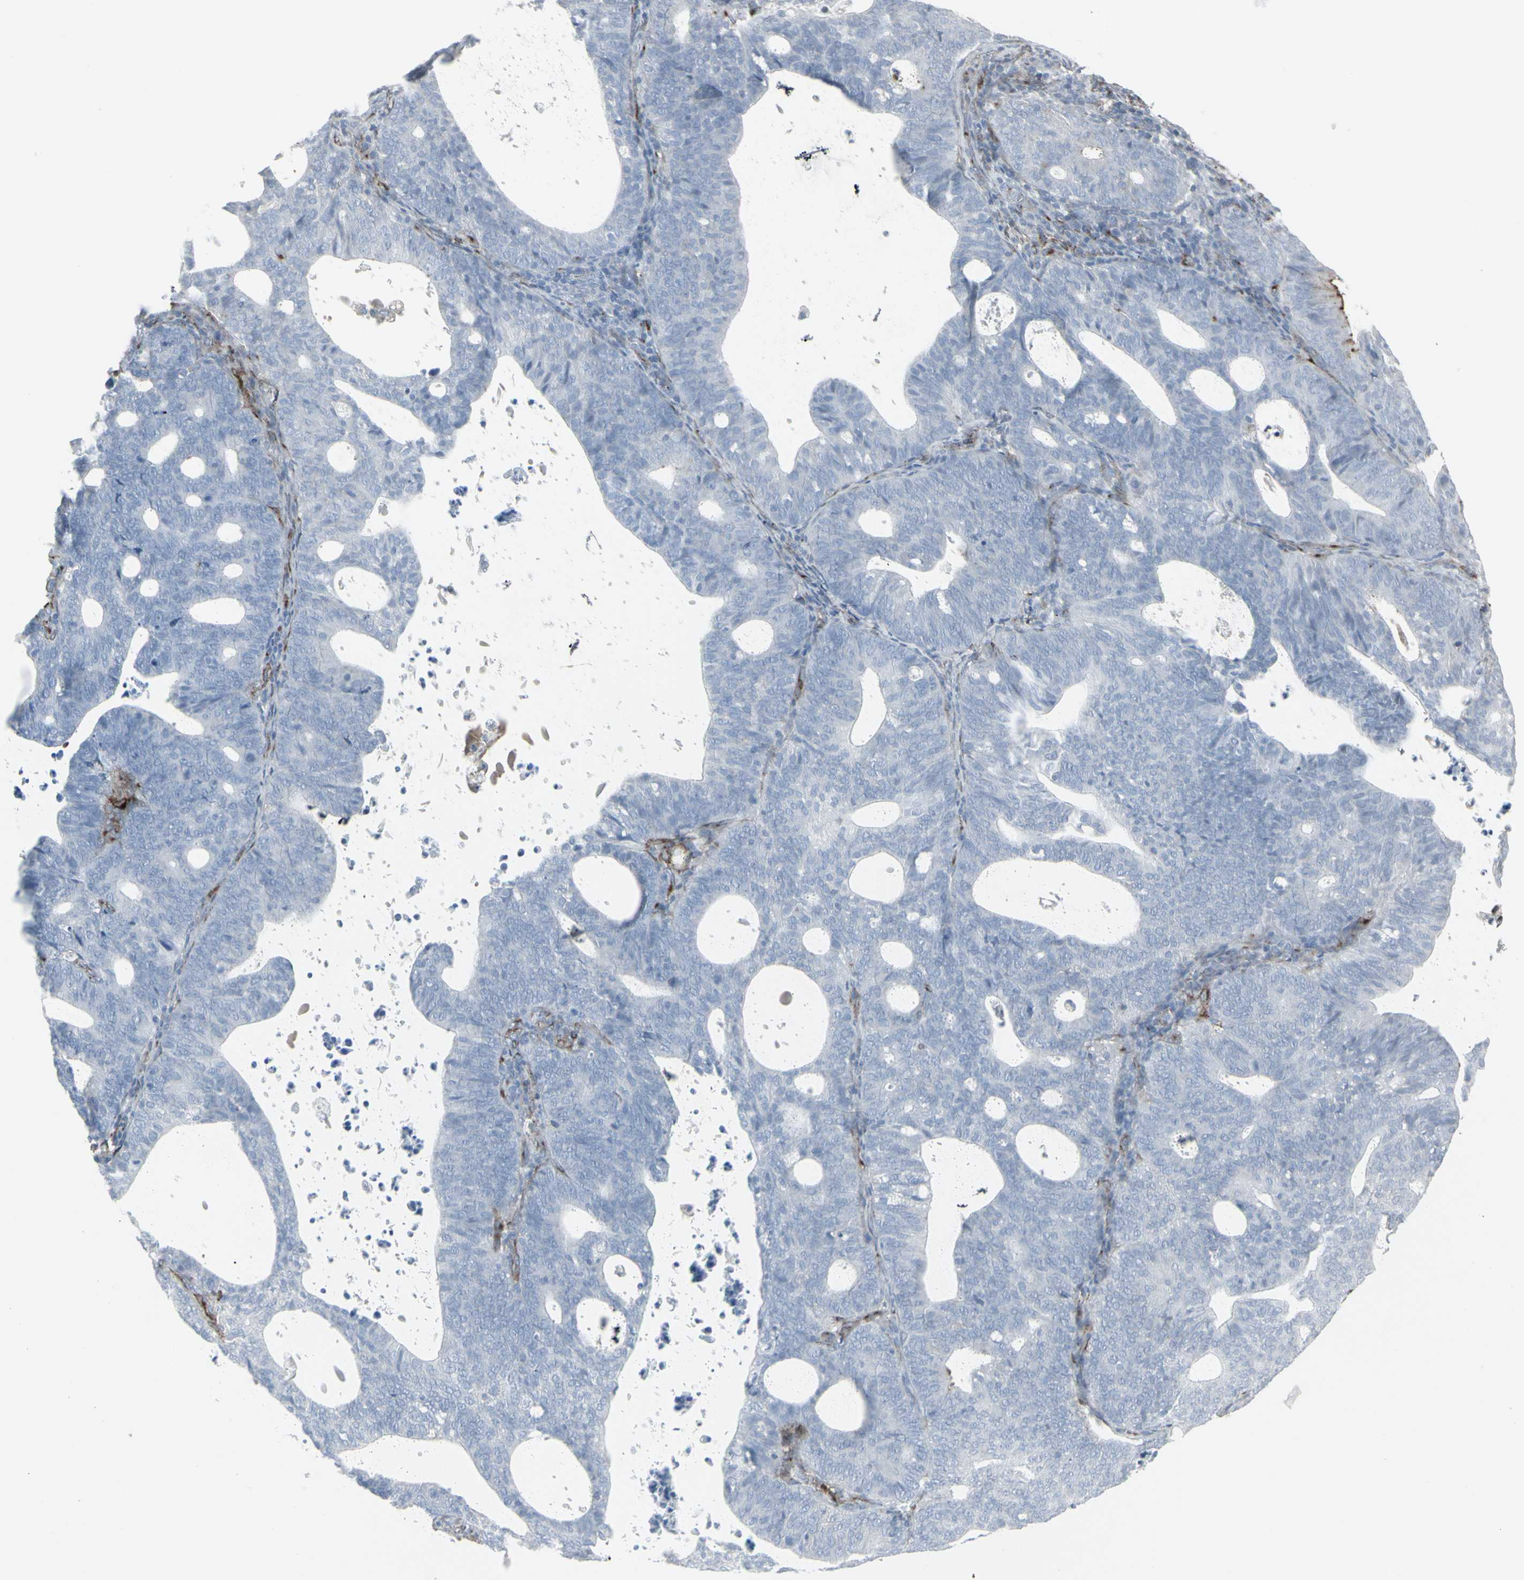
{"staining": {"intensity": "negative", "quantity": "none", "location": "none"}, "tissue": "endometrial cancer", "cell_type": "Tumor cells", "image_type": "cancer", "snomed": [{"axis": "morphology", "description": "Adenocarcinoma, NOS"}, {"axis": "topography", "description": "Uterus"}], "caption": "An image of adenocarcinoma (endometrial) stained for a protein displays no brown staining in tumor cells.", "gene": "GJA1", "patient": {"sex": "female", "age": 83}}